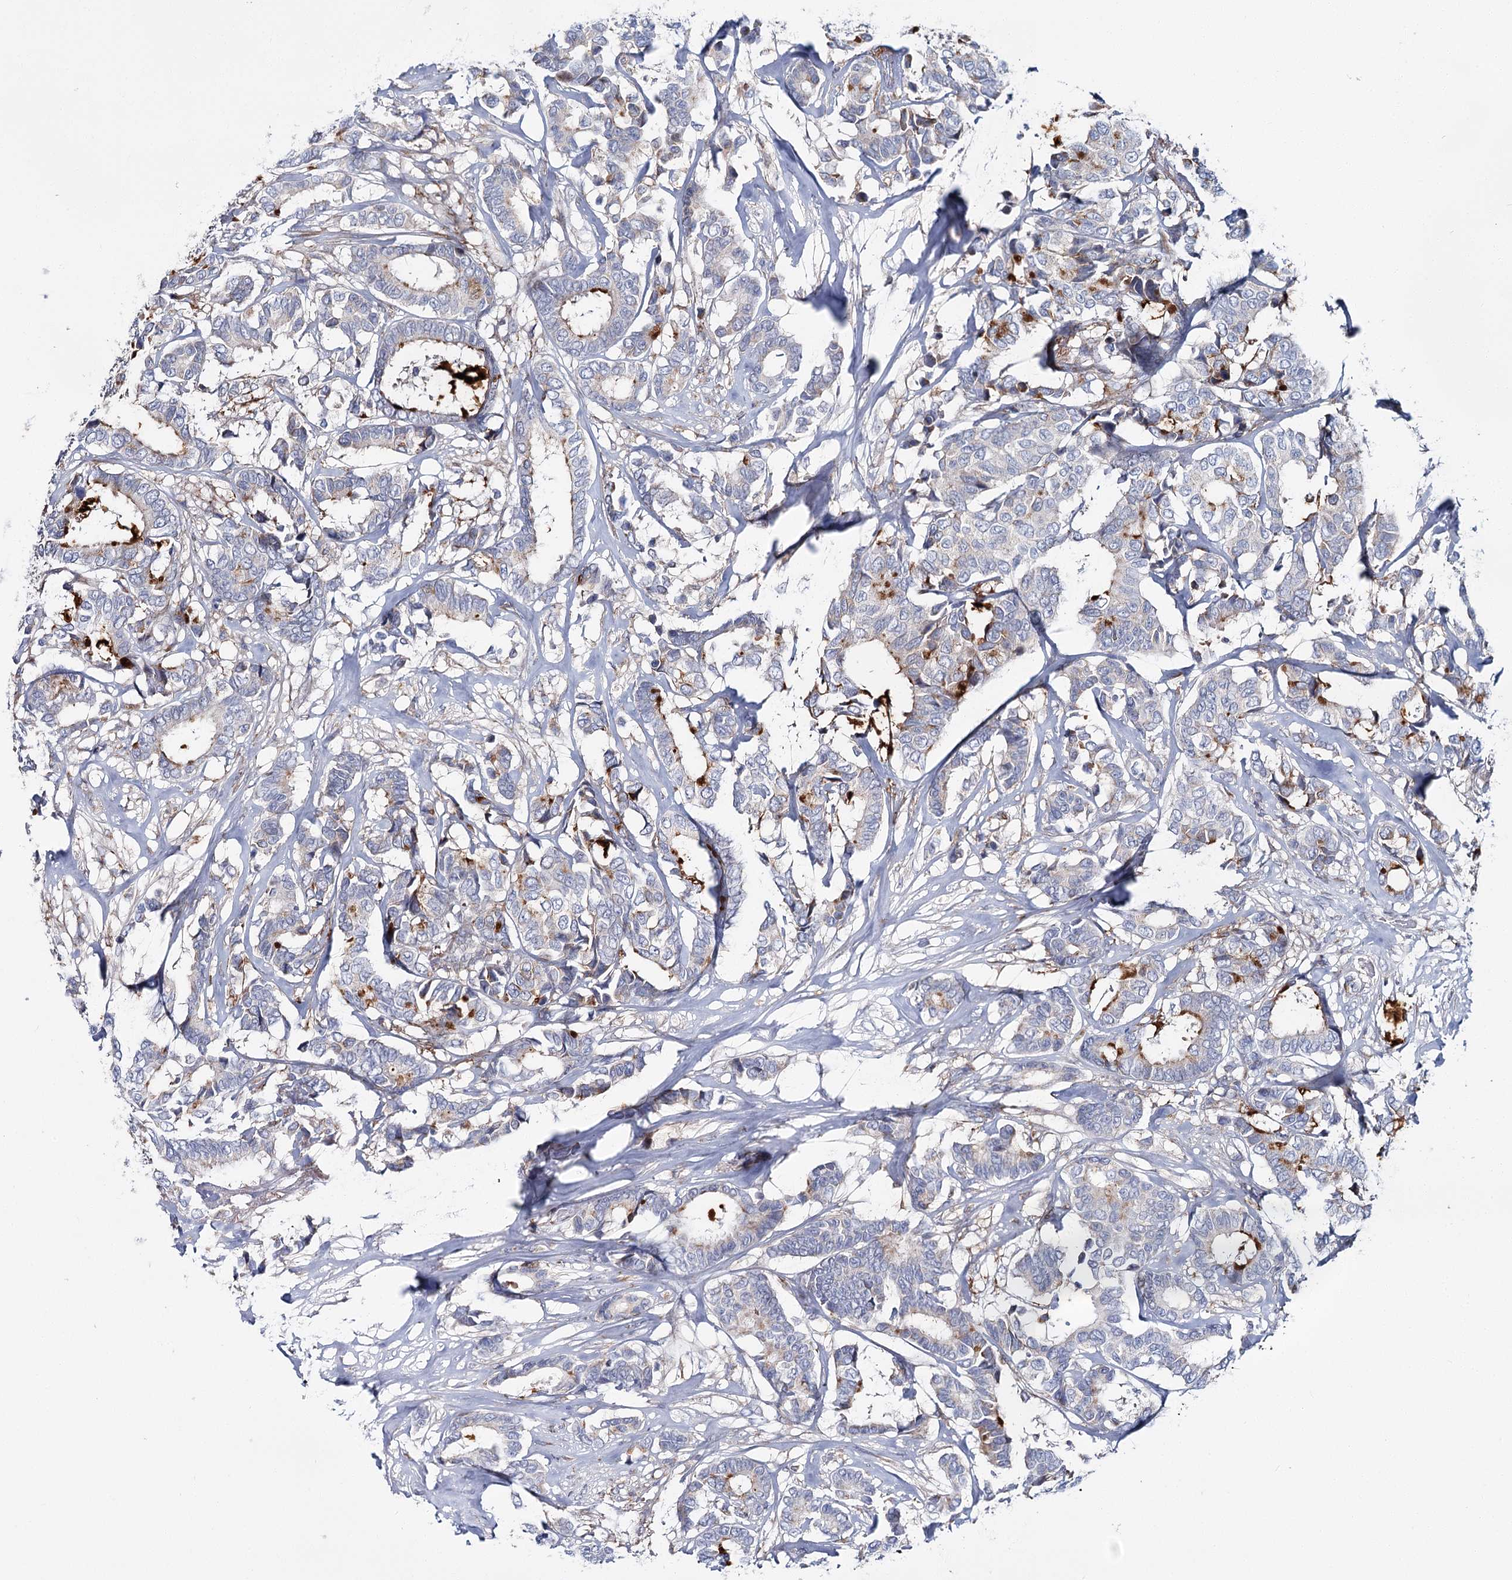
{"staining": {"intensity": "moderate", "quantity": "<25%", "location": "cytoplasmic/membranous"}, "tissue": "breast cancer", "cell_type": "Tumor cells", "image_type": "cancer", "snomed": [{"axis": "morphology", "description": "Duct carcinoma"}, {"axis": "topography", "description": "Breast"}], "caption": "Breast cancer stained with a brown dye reveals moderate cytoplasmic/membranous positive staining in approximately <25% of tumor cells.", "gene": "CPLANE1", "patient": {"sex": "female", "age": 87}}